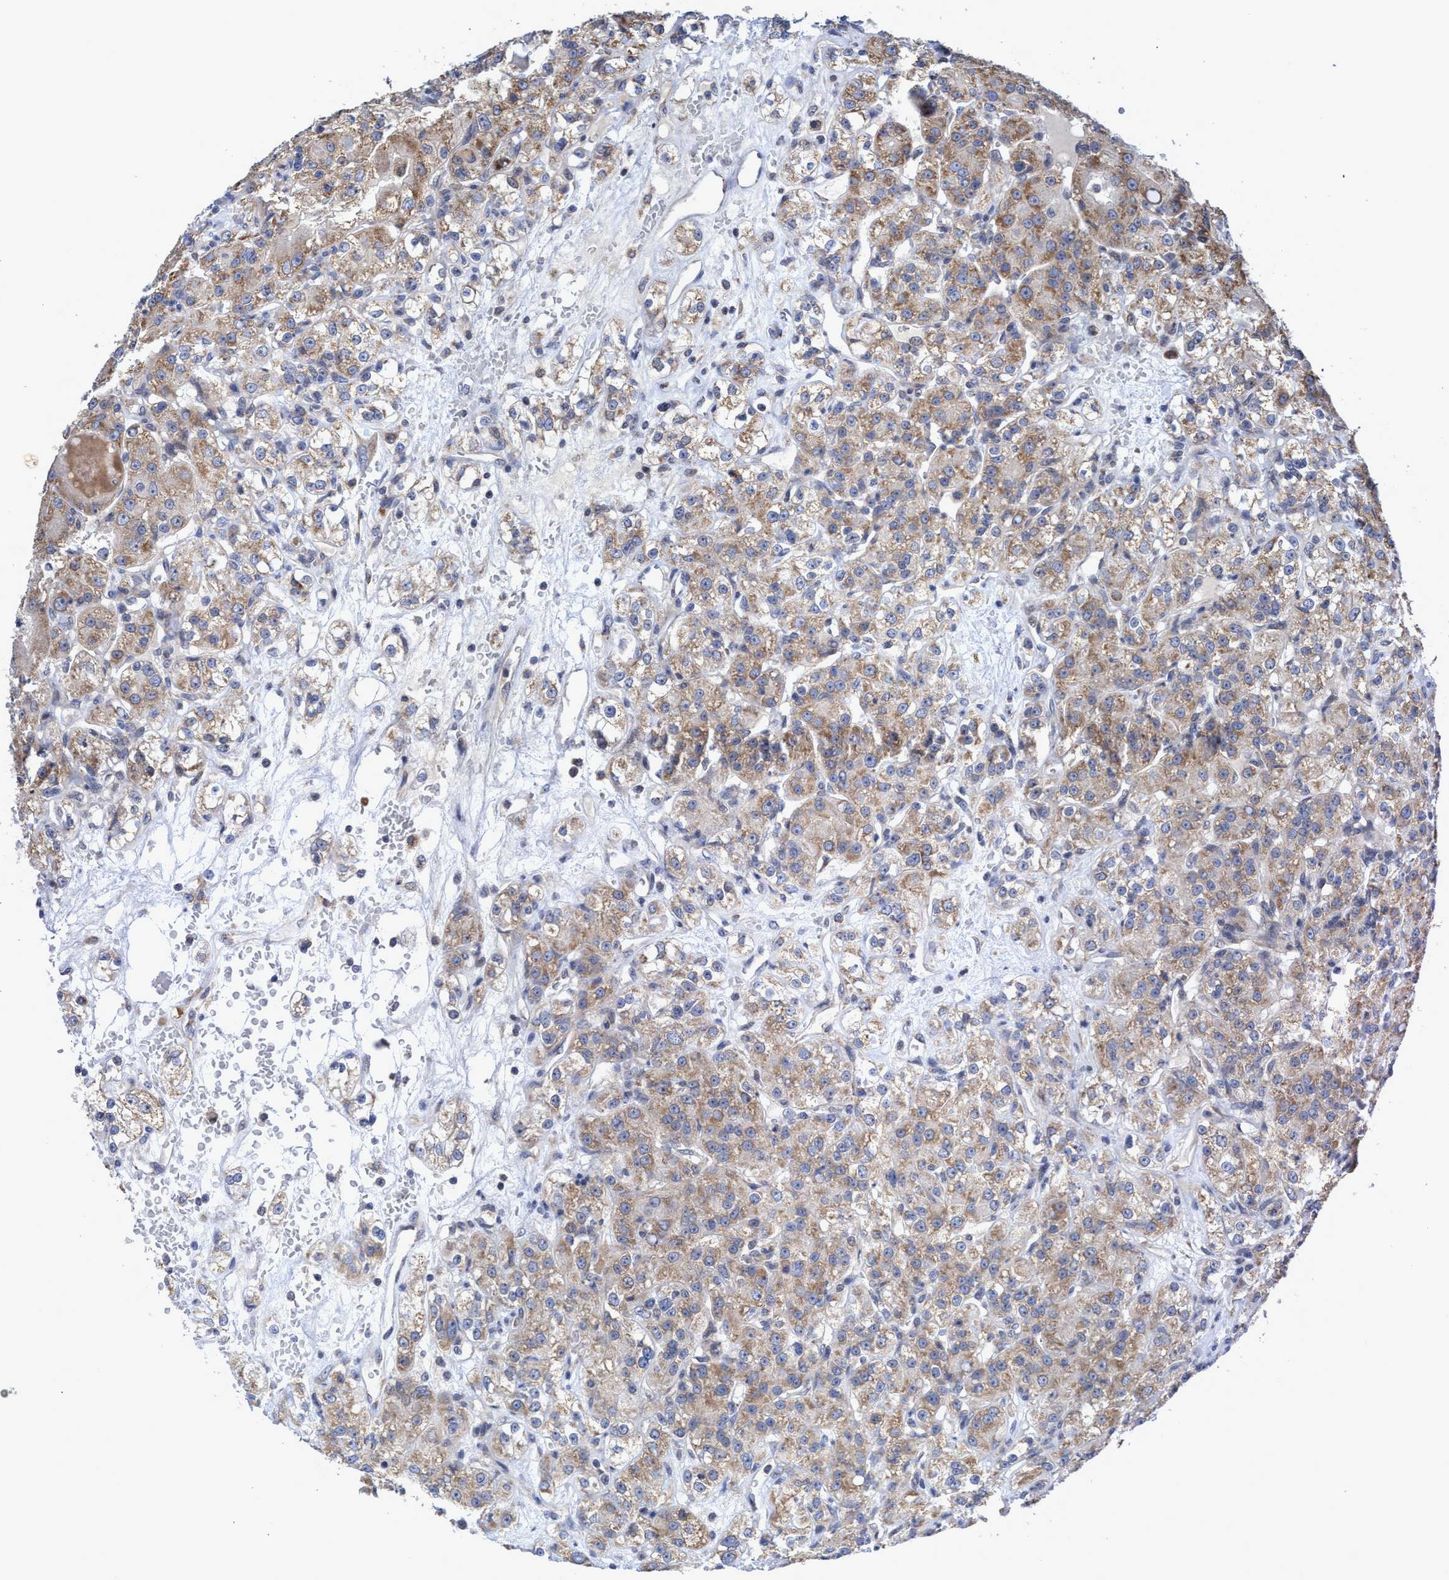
{"staining": {"intensity": "moderate", "quantity": ">75%", "location": "cytoplasmic/membranous"}, "tissue": "renal cancer", "cell_type": "Tumor cells", "image_type": "cancer", "snomed": [{"axis": "morphology", "description": "Normal tissue, NOS"}, {"axis": "morphology", "description": "Adenocarcinoma, NOS"}, {"axis": "topography", "description": "Kidney"}], "caption": "Human adenocarcinoma (renal) stained with a brown dye reveals moderate cytoplasmic/membranous positive staining in approximately >75% of tumor cells.", "gene": "NAT16", "patient": {"sex": "male", "age": 61}}